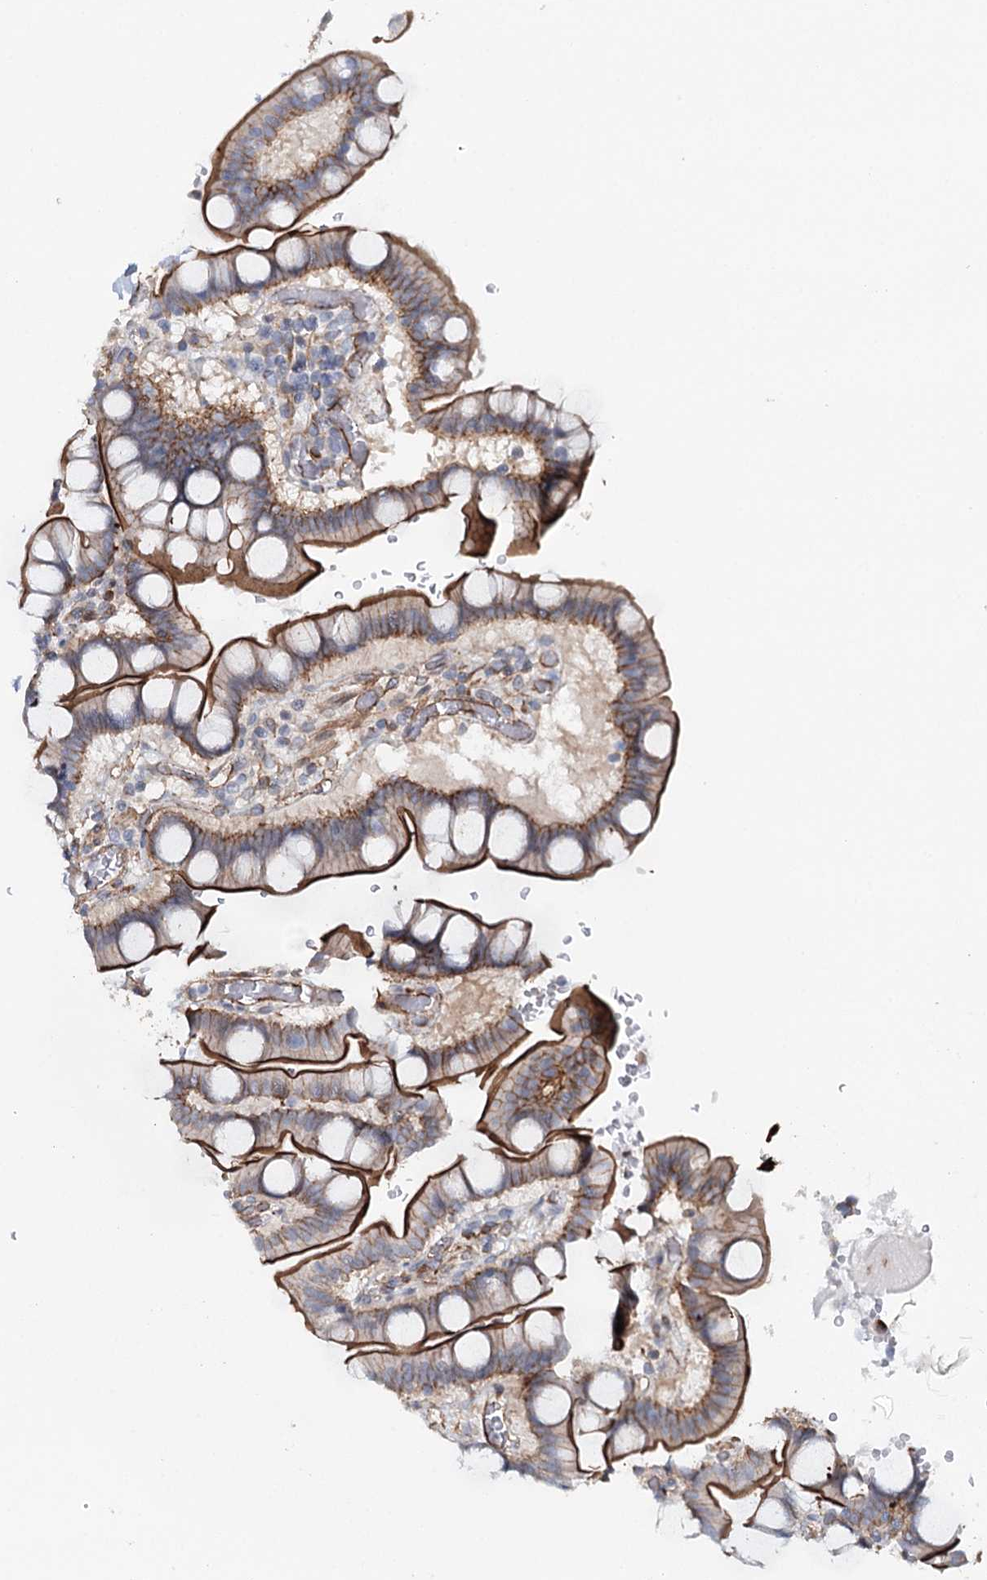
{"staining": {"intensity": "moderate", "quantity": ">75%", "location": "cytoplasmic/membranous"}, "tissue": "small intestine", "cell_type": "Glandular cells", "image_type": "normal", "snomed": [{"axis": "morphology", "description": "Normal tissue, NOS"}, {"axis": "topography", "description": "Stomach, upper"}, {"axis": "topography", "description": "Stomach, lower"}, {"axis": "topography", "description": "Small intestine"}], "caption": "Immunohistochemistry photomicrograph of normal small intestine stained for a protein (brown), which displays medium levels of moderate cytoplasmic/membranous positivity in about >75% of glandular cells.", "gene": "SYNPO", "patient": {"sex": "male", "age": 68}}